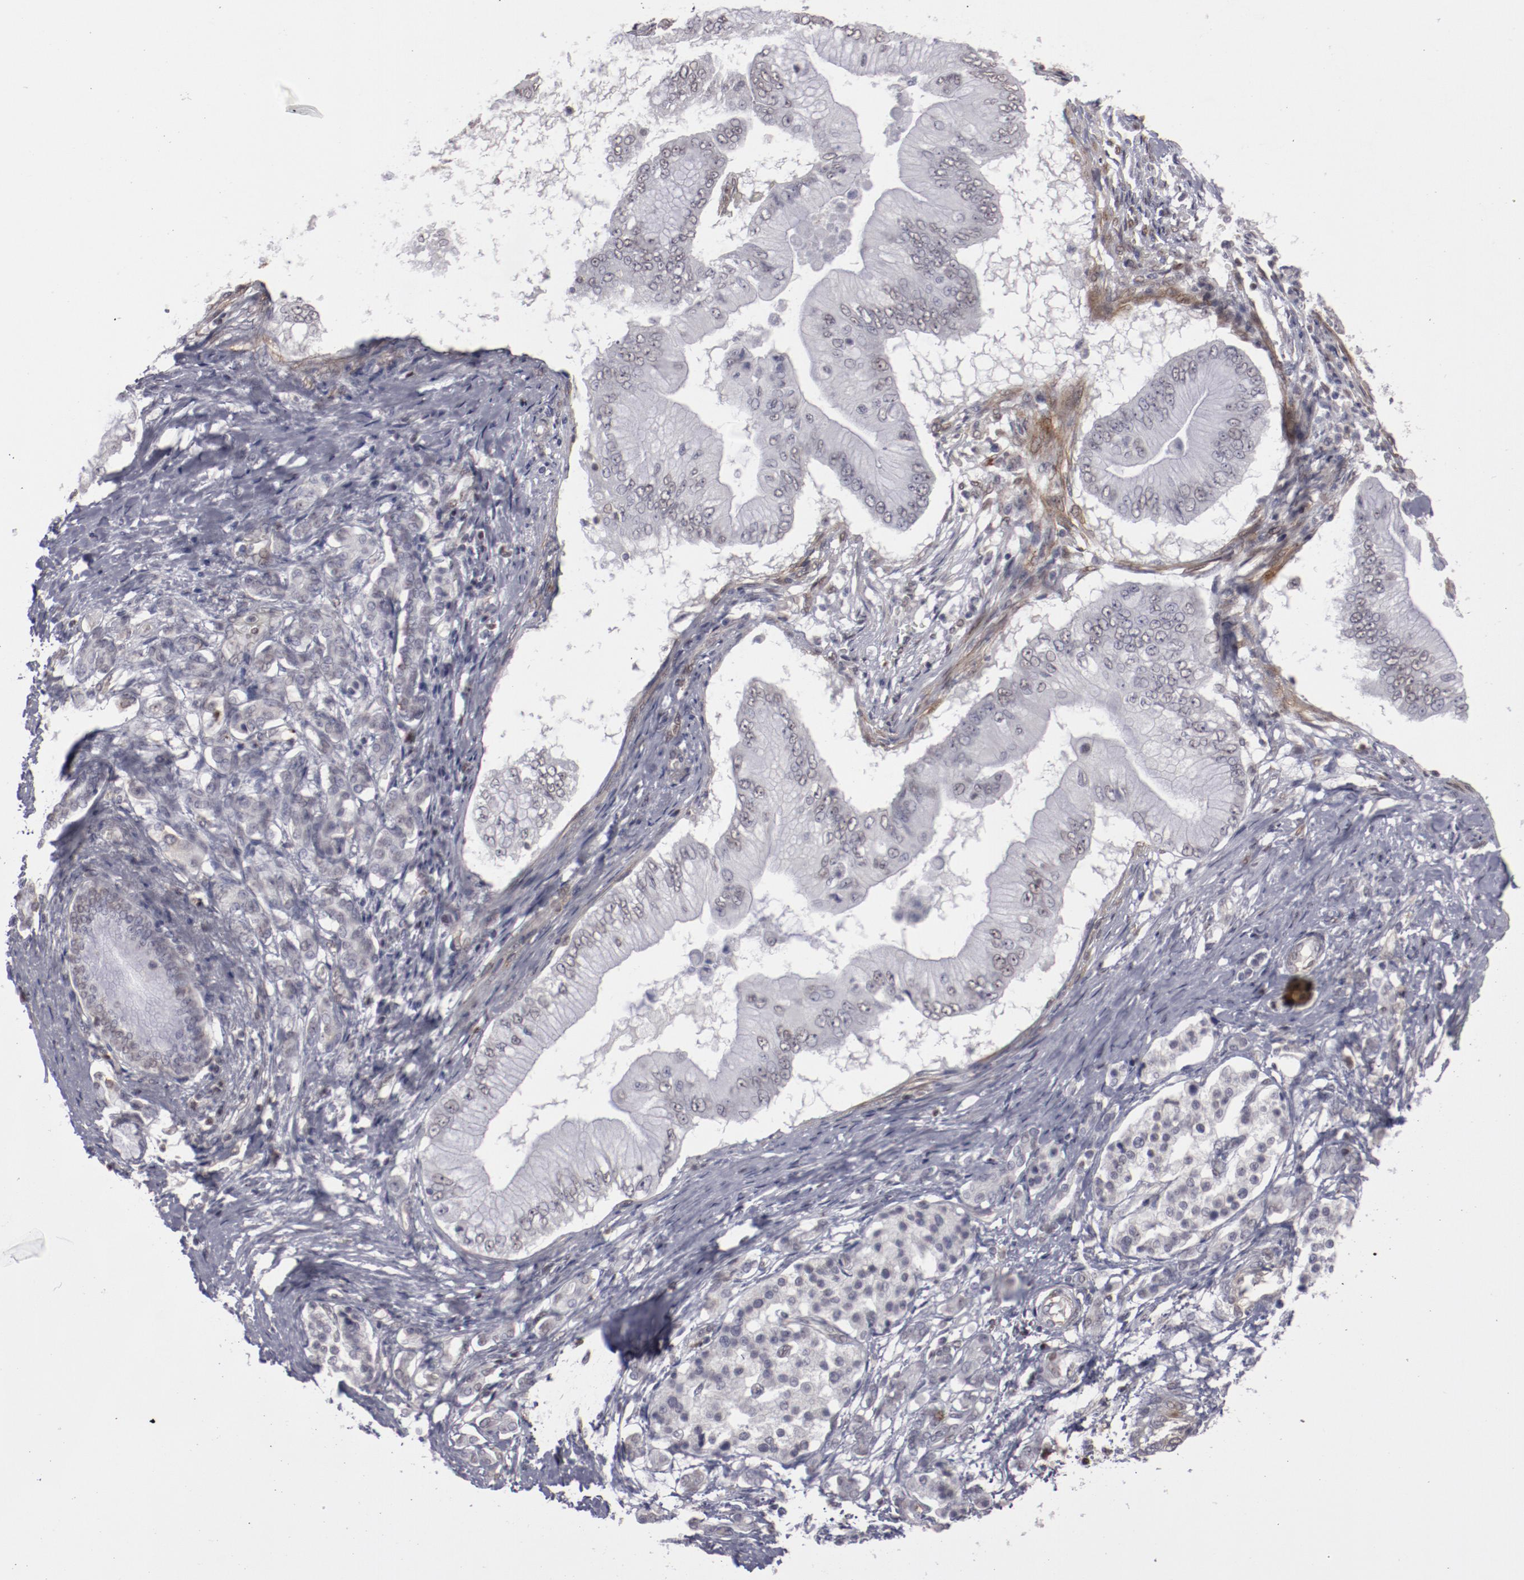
{"staining": {"intensity": "negative", "quantity": "none", "location": "none"}, "tissue": "pancreatic cancer", "cell_type": "Tumor cells", "image_type": "cancer", "snomed": [{"axis": "morphology", "description": "Adenocarcinoma, NOS"}, {"axis": "topography", "description": "Pancreas"}], "caption": "There is no significant staining in tumor cells of pancreatic cancer.", "gene": "LEF1", "patient": {"sex": "male", "age": 62}}